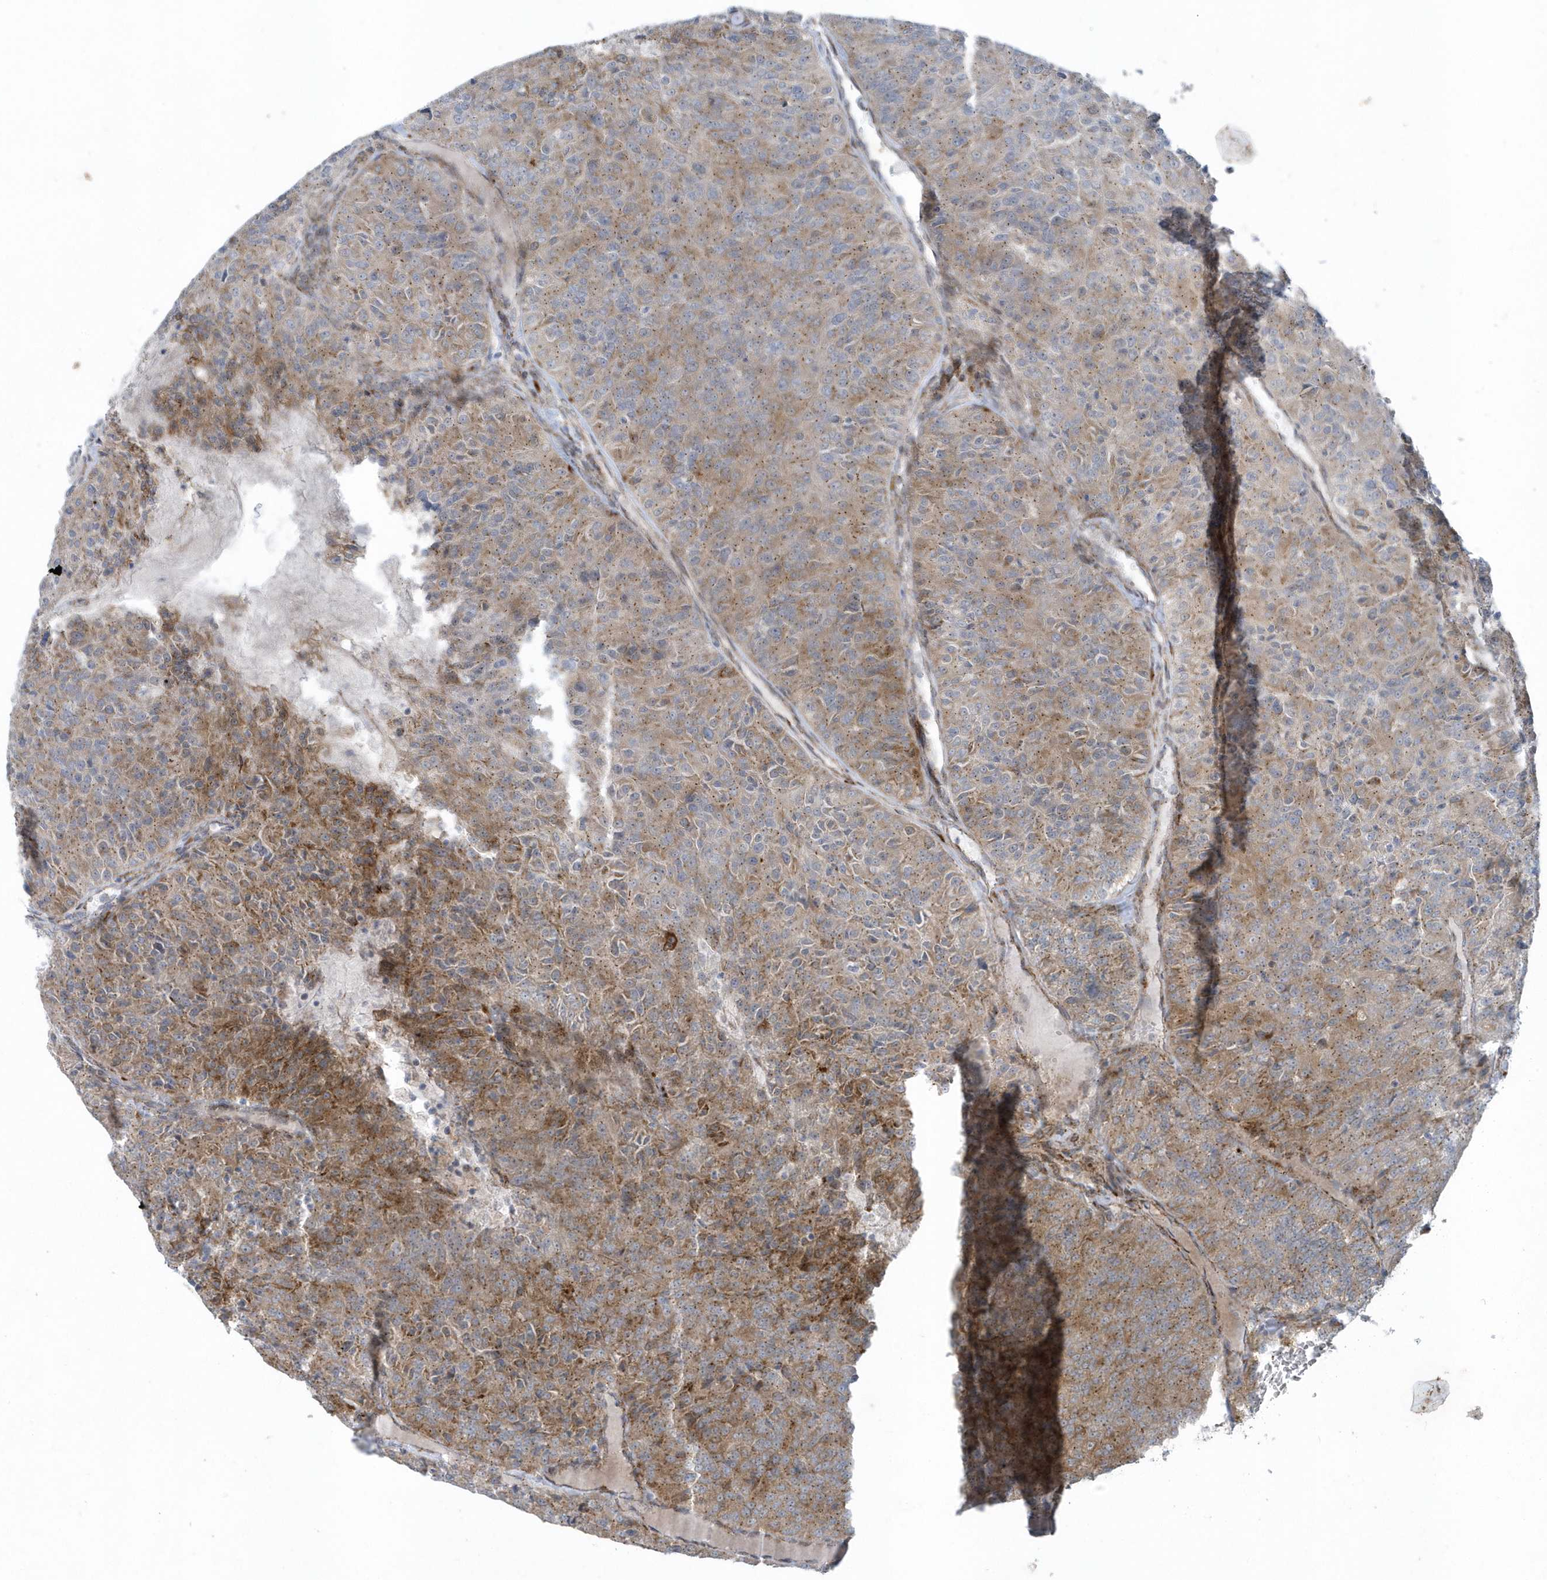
{"staining": {"intensity": "moderate", "quantity": "25%-75%", "location": "cytoplasmic/membranous"}, "tissue": "renal cancer", "cell_type": "Tumor cells", "image_type": "cancer", "snomed": [{"axis": "morphology", "description": "Adenocarcinoma, NOS"}, {"axis": "topography", "description": "Kidney"}], "caption": "Immunohistochemistry (IHC) micrograph of neoplastic tissue: renal cancer (adenocarcinoma) stained using immunohistochemistry reveals medium levels of moderate protein expression localized specifically in the cytoplasmic/membranous of tumor cells, appearing as a cytoplasmic/membranous brown color.", "gene": "FAM98A", "patient": {"sex": "female", "age": 63}}